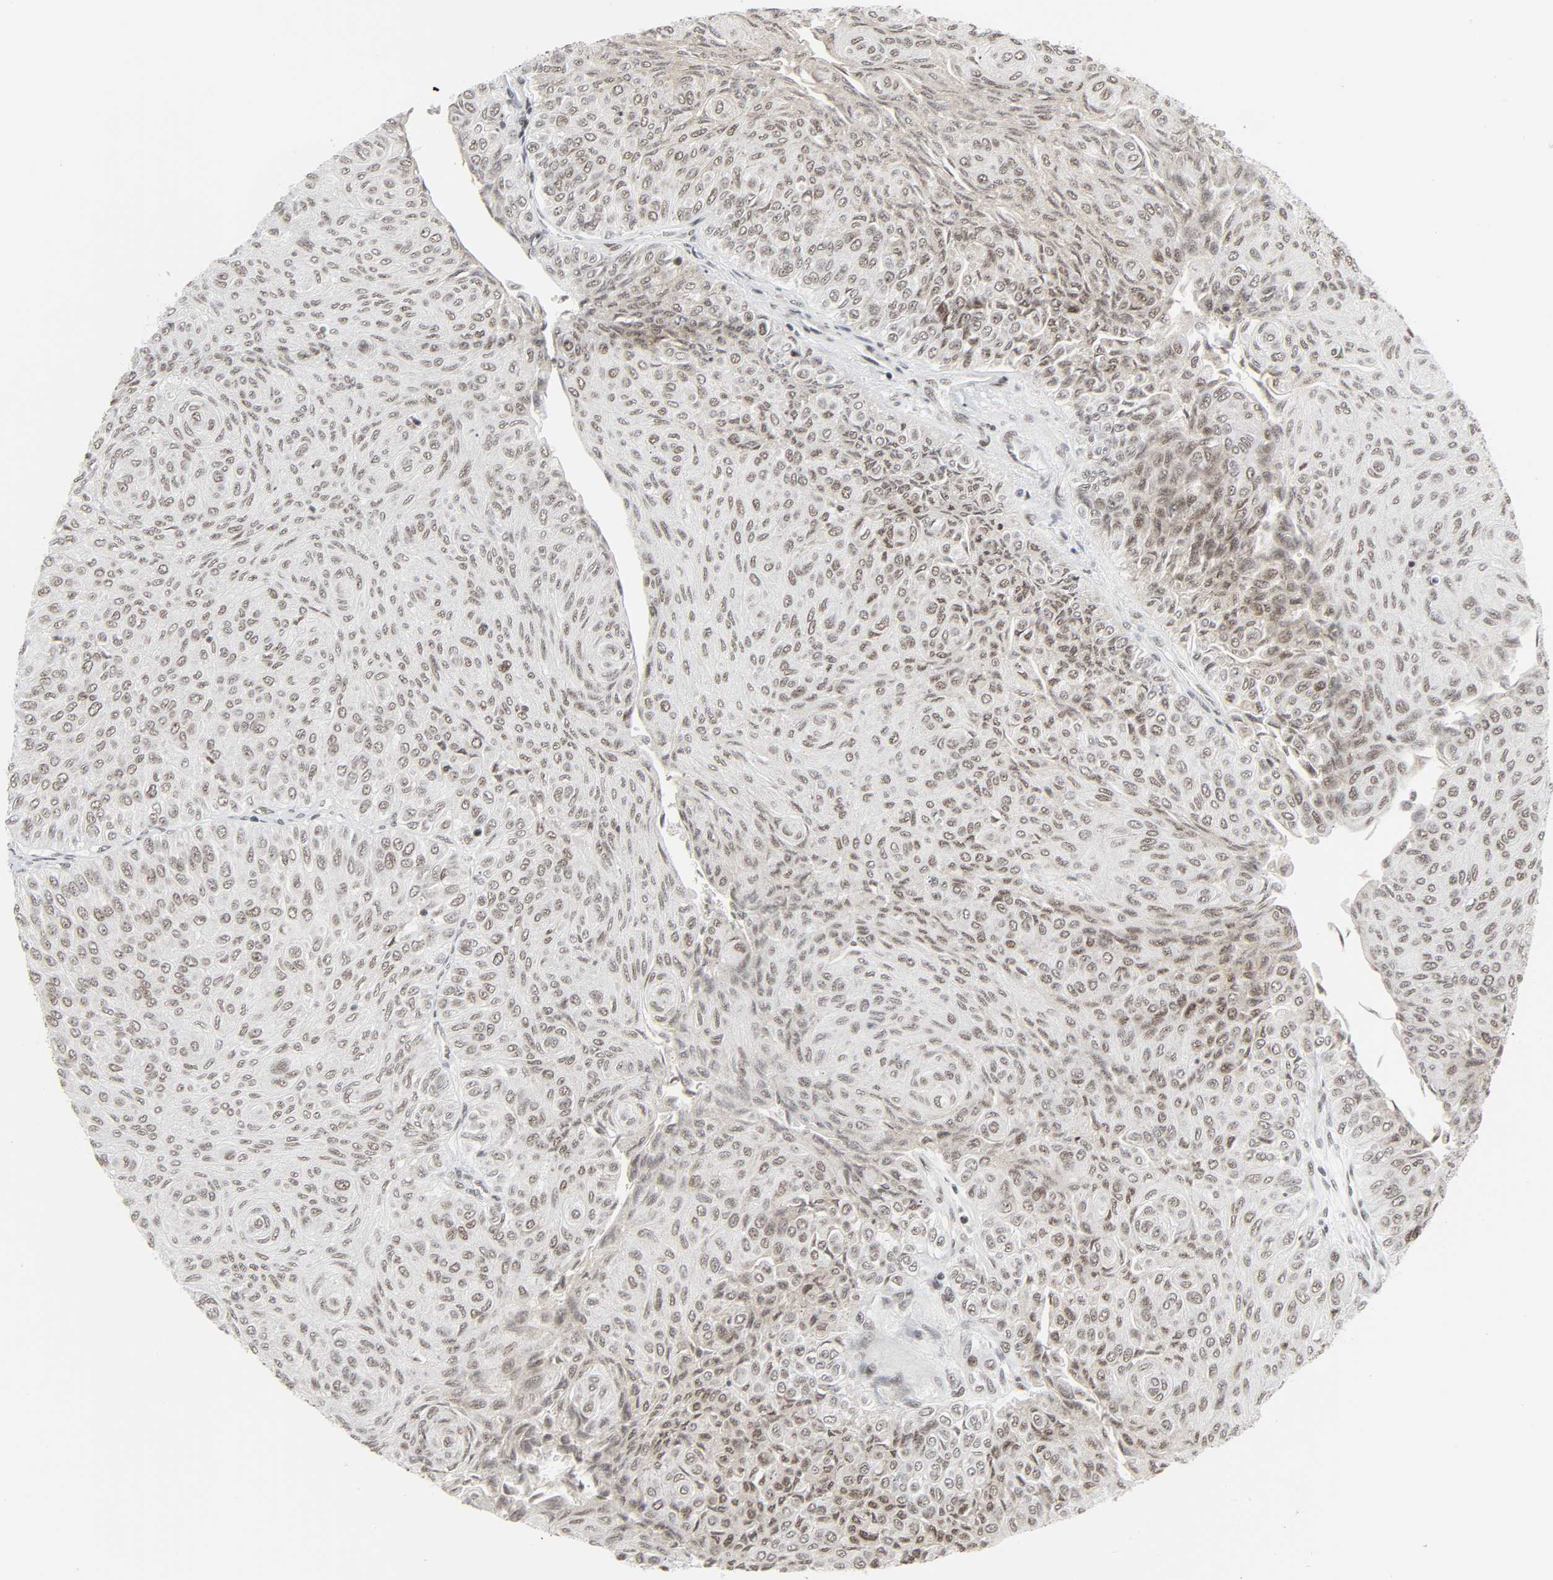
{"staining": {"intensity": "weak", "quantity": ">75%", "location": "nuclear"}, "tissue": "urothelial cancer", "cell_type": "Tumor cells", "image_type": "cancer", "snomed": [{"axis": "morphology", "description": "Urothelial carcinoma, Low grade"}, {"axis": "topography", "description": "Urinary bladder"}], "caption": "Protein expression analysis of urothelial cancer shows weak nuclear staining in about >75% of tumor cells.", "gene": "CDK7", "patient": {"sex": "male", "age": 78}}